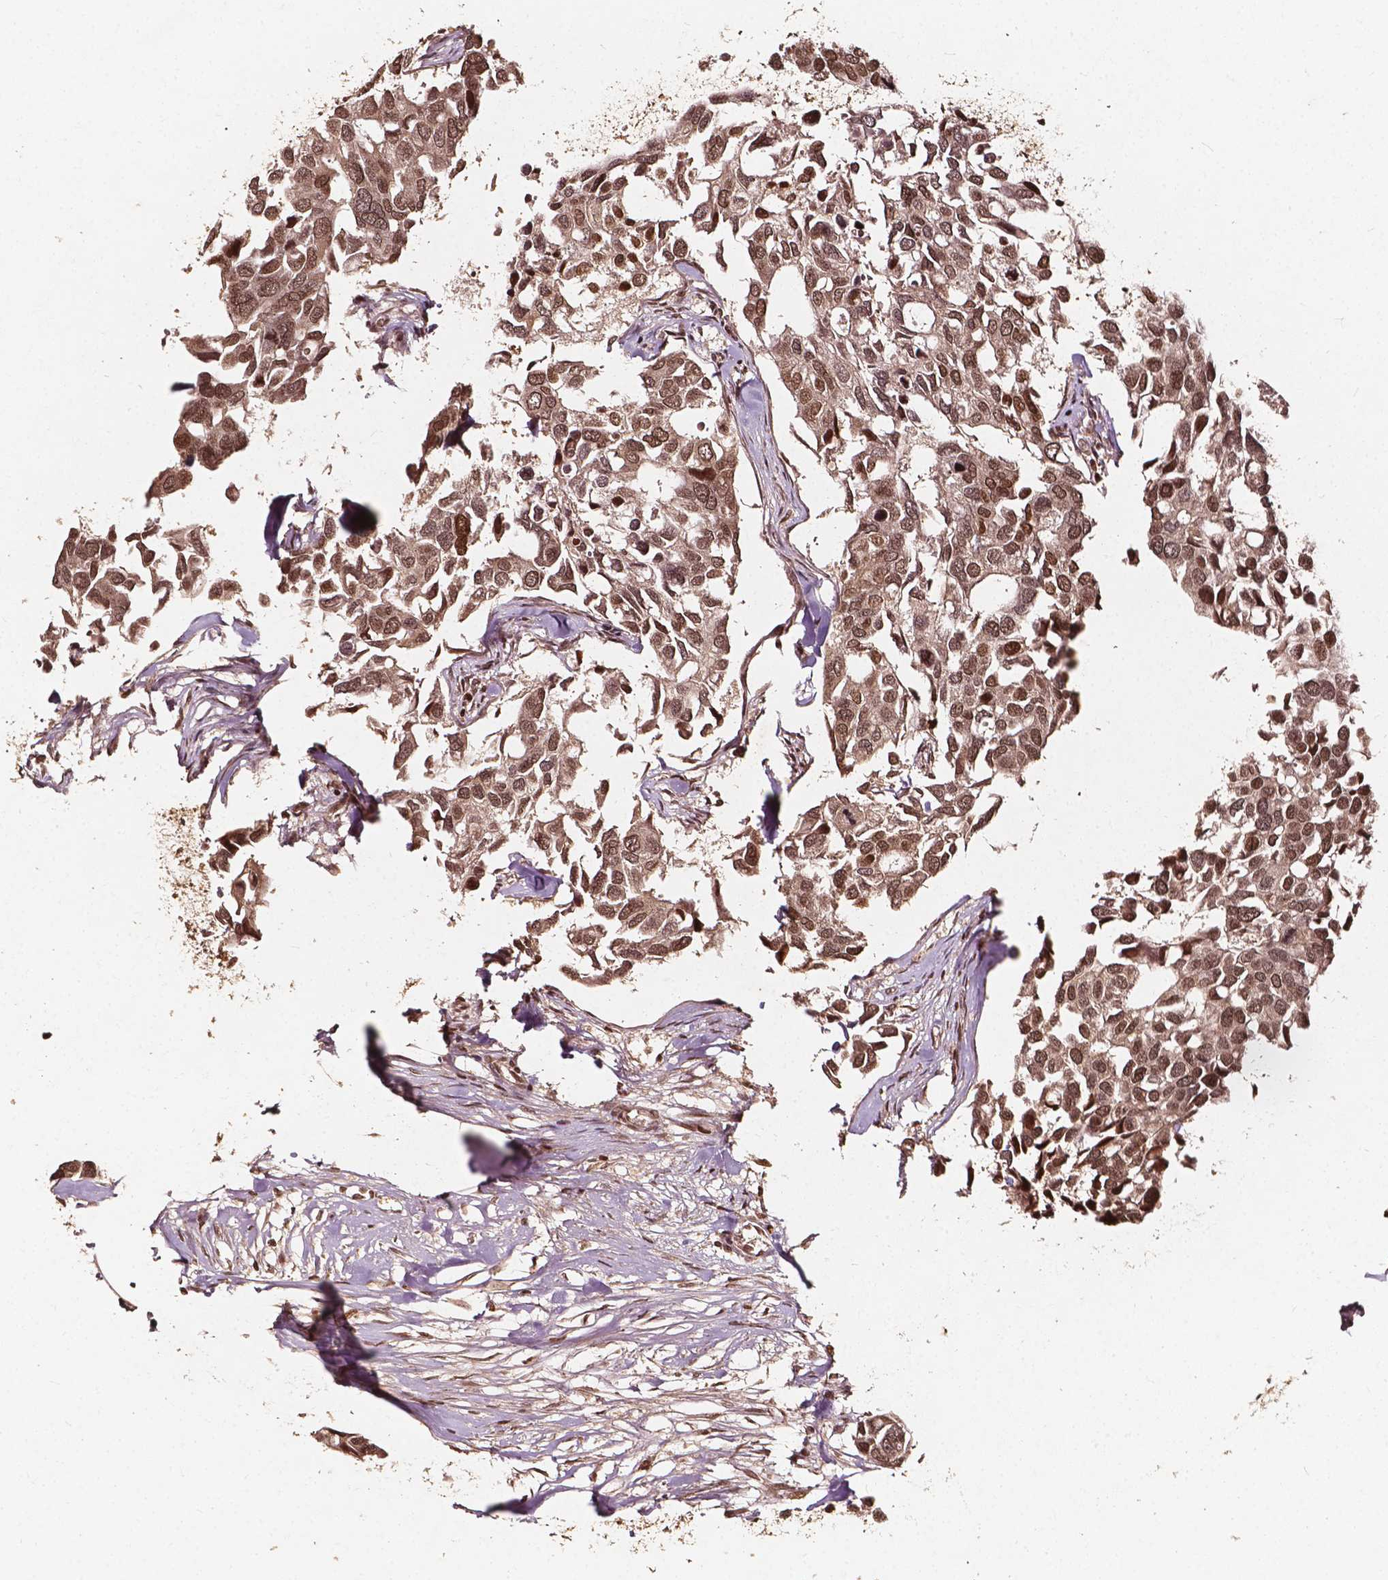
{"staining": {"intensity": "moderate", "quantity": ">75%", "location": "nuclear"}, "tissue": "breast cancer", "cell_type": "Tumor cells", "image_type": "cancer", "snomed": [{"axis": "morphology", "description": "Duct carcinoma"}, {"axis": "topography", "description": "Breast"}], "caption": "The immunohistochemical stain shows moderate nuclear staining in tumor cells of breast cancer (intraductal carcinoma) tissue. The staining was performed using DAB to visualize the protein expression in brown, while the nuclei were stained in blue with hematoxylin (Magnification: 20x).", "gene": "H3C14", "patient": {"sex": "female", "age": 83}}